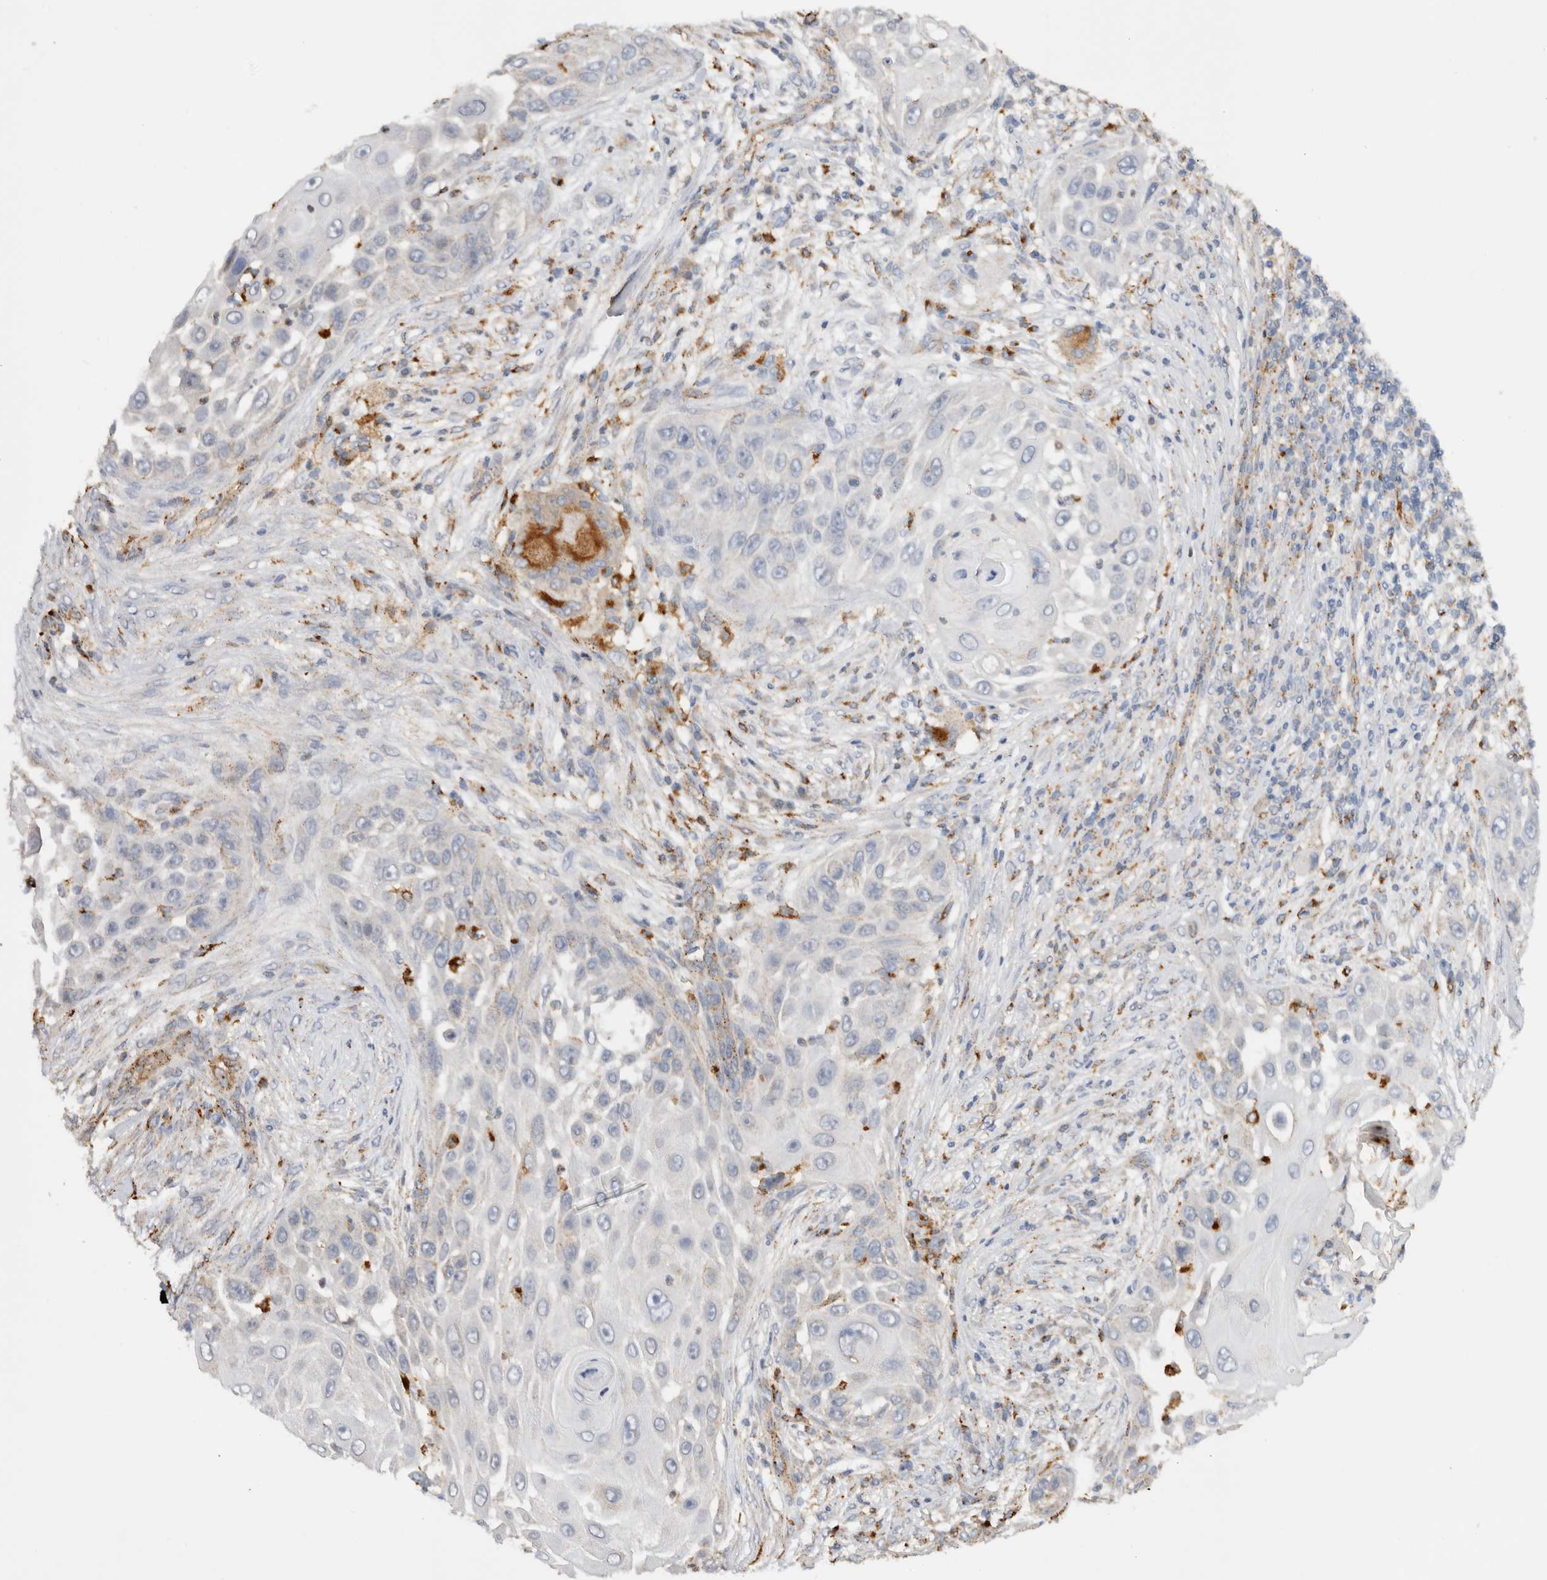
{"staining": {"intensity": "negative", "quantity": "none", "location": "none"}, "tissue": "skin cancer", "cell_type": "Tumor cells", "image_type": "cancer", "snomed": [{"axis": "morphology", "description": "Squamous cell carcinoma, NOS"}, {"axis": "topography", "description": "Skin"}], "caption": "Immunohistochemistry photomicrograph of neoplastic tissue: human squamous cell carcinoma (skin) stained with DAB exhibits no significant protein positivity in tumor cells.", "gene": "GNS", "patient": {"sex": "female", "age": 44}}